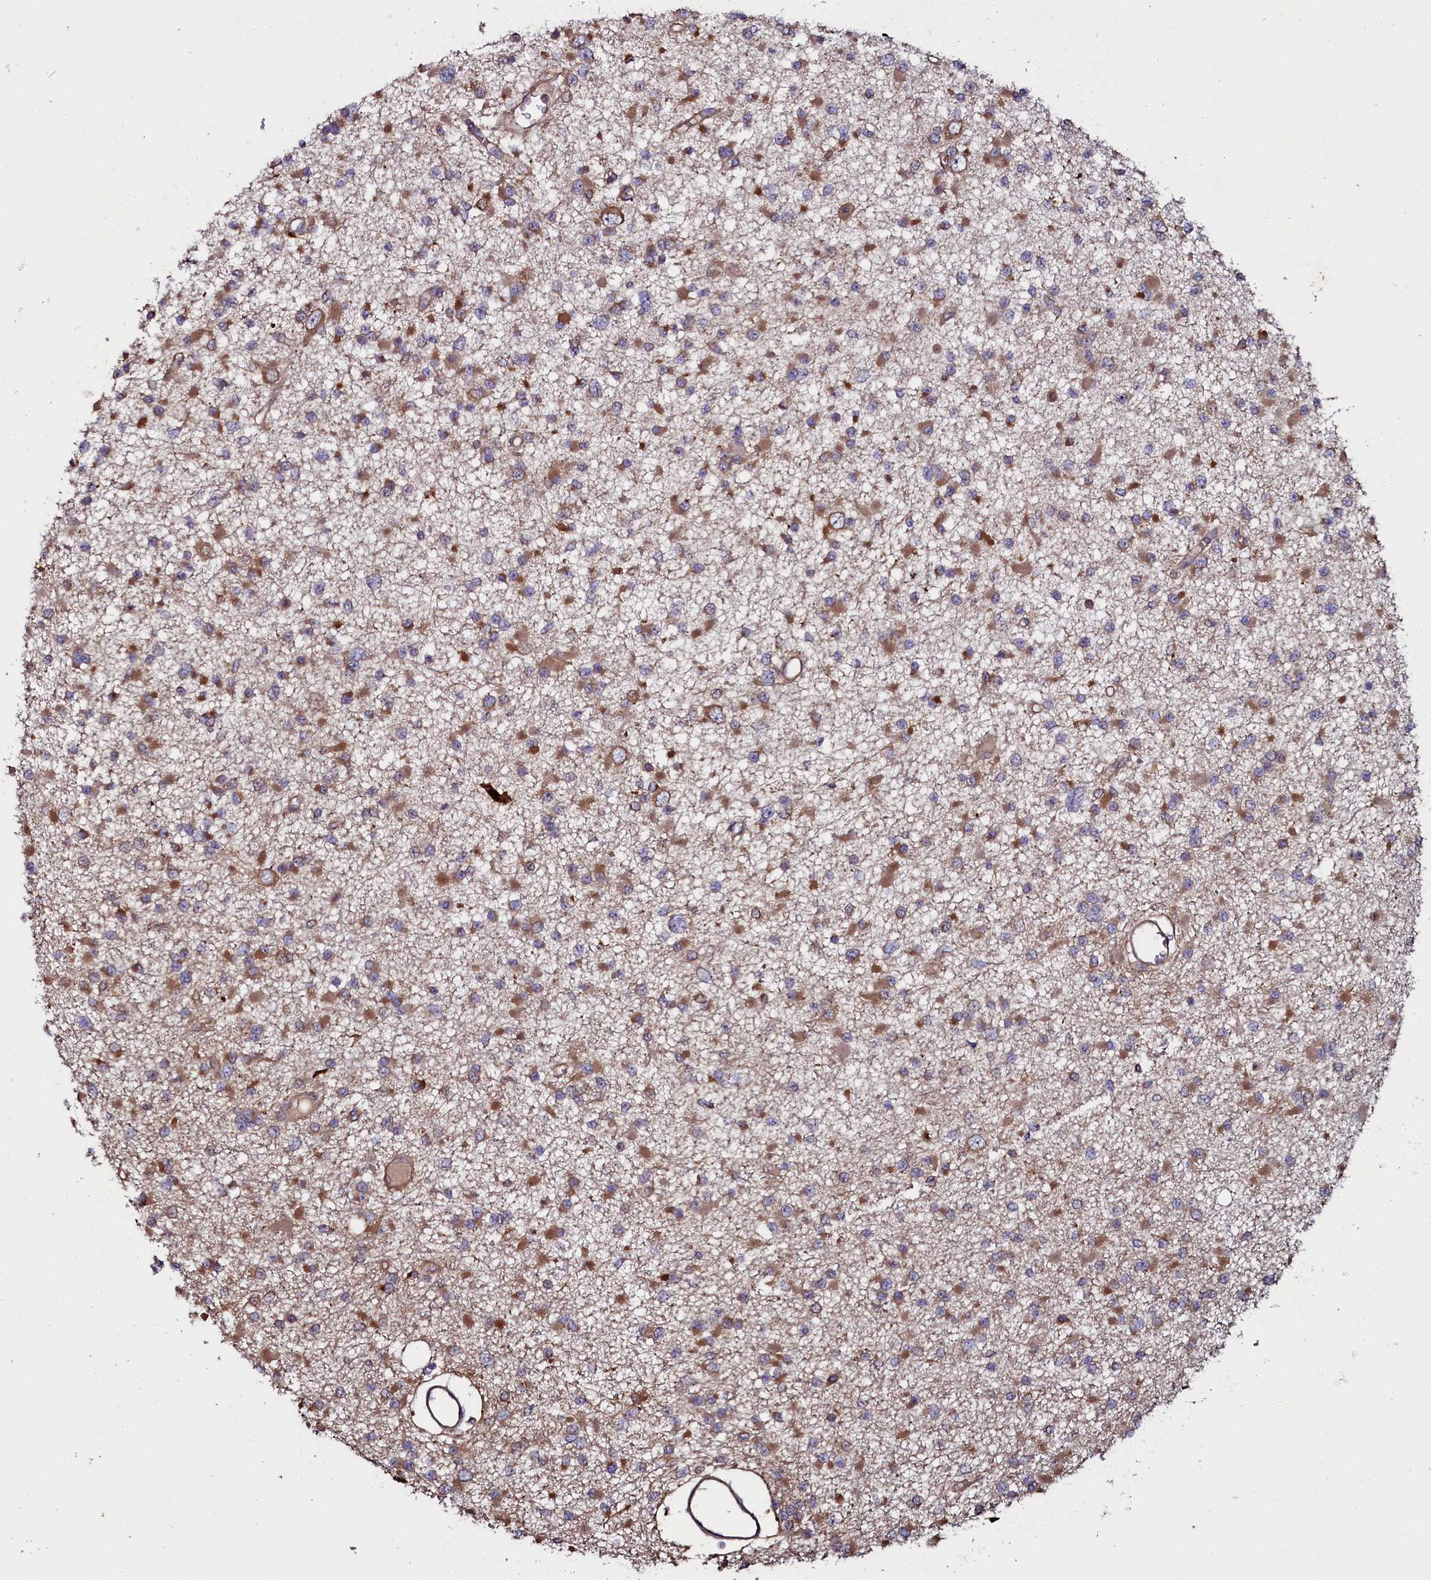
{"staining": {"intensity": "moderate", "quantity": "25%-75%", "location": "cytoplasmic/membranous"}, "tissue": "glioma", "cell_type": "Tumor cells", "image_type": "cancer", "snomed": [{"axis": "morphology", "description": "Glioma, malignant, Low grade"}, {"axis": "topography", "description": "Brain"}], "caption": "The immunohistochemical stain labels moderate cytoplasmic/membranous expression in tumor cells of low-grade glioma (malignant) tissue.", "gene": "USPL1", "patient": {"sex": "female", "age": 22}}